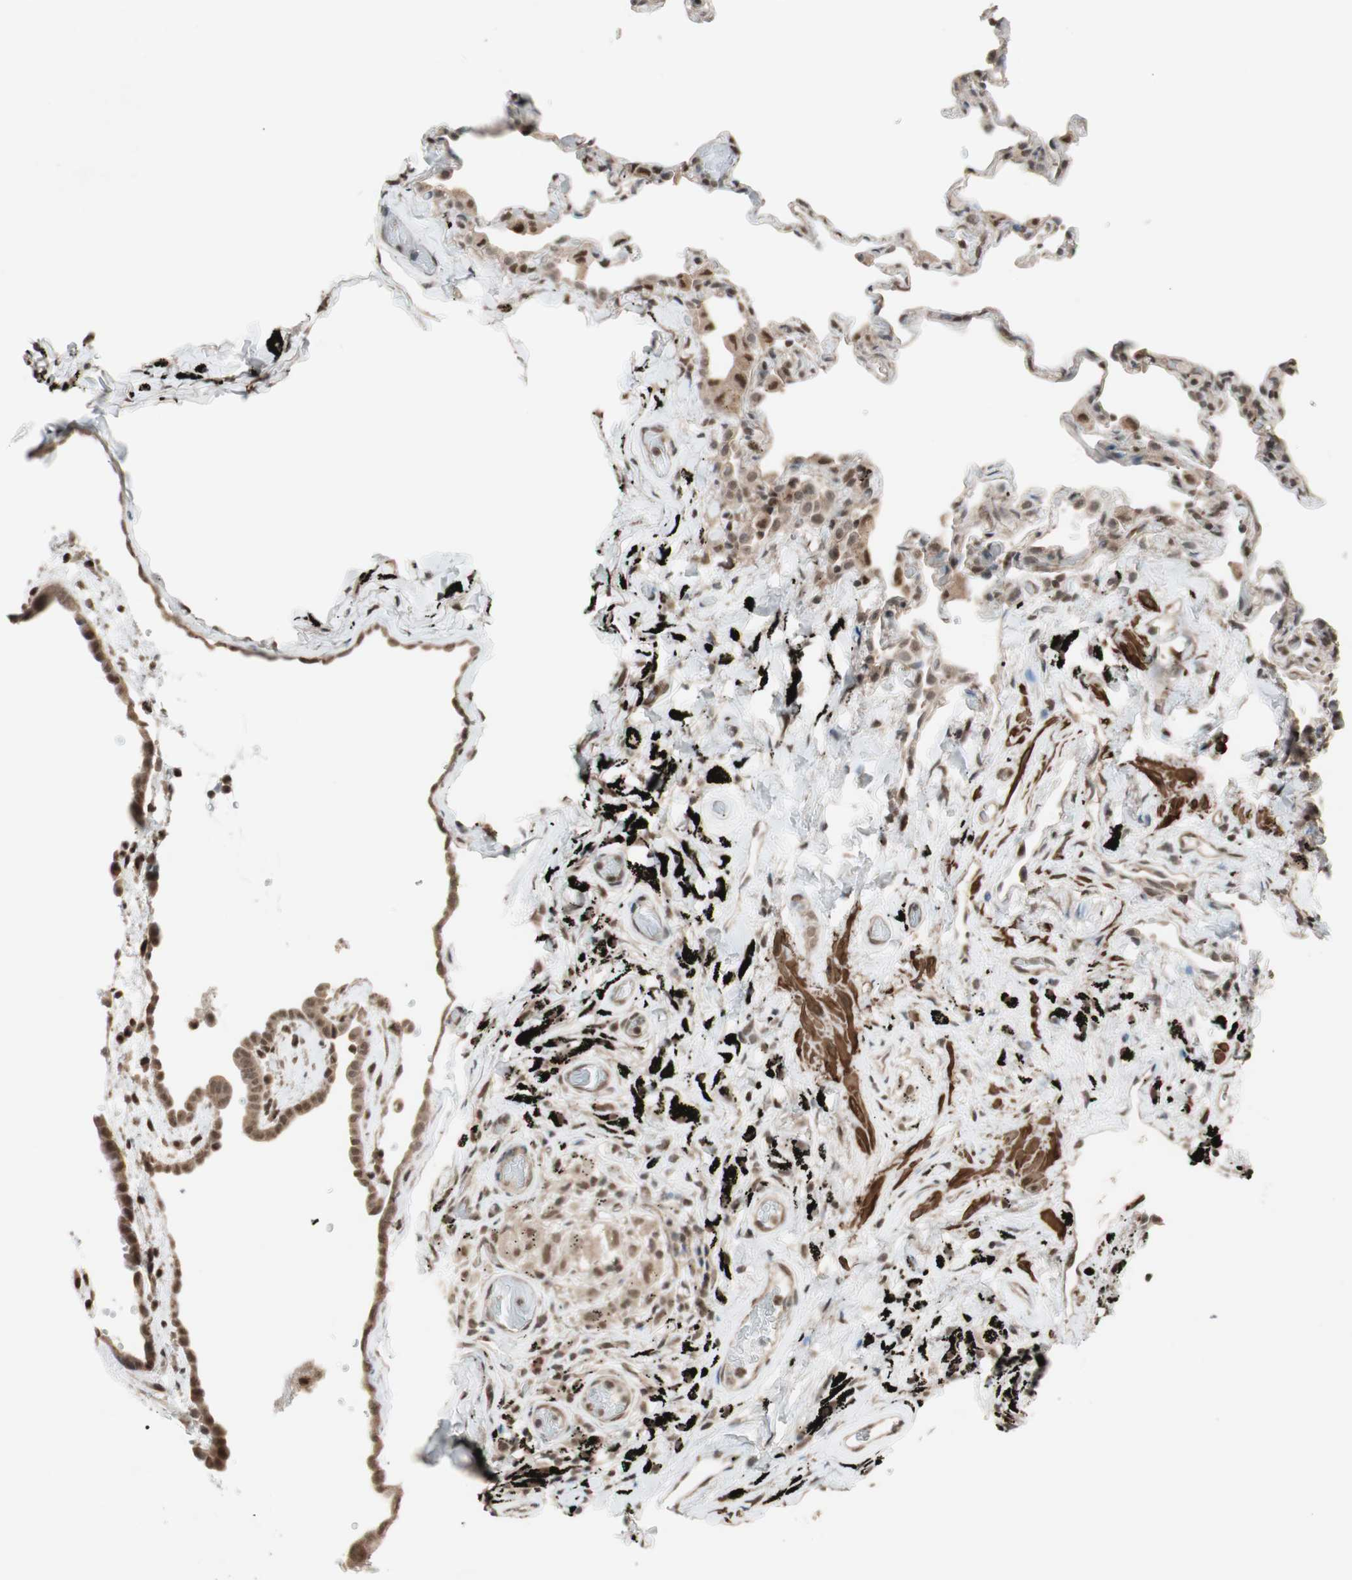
{"staining": {"intensity": "weak", "quantity": "<25%", "location": "nuclear"}, "tissue": "lung", "cell_type": "Alveolar cells", "image_type": "normal", "snomed": [{"axis": "morphology", "description": "Normal tissue, NOS"}, {"axis": "topography", "description": "Lung"}], "caption": "IHC photomicrograph of normal lung: lung stained with DAB (3,3'-diaminobenzidine) exhibits no significant protein staining in alveolar cells.", "gene": "DRAP1", "patient": {"sex": "male", "age": 59}}